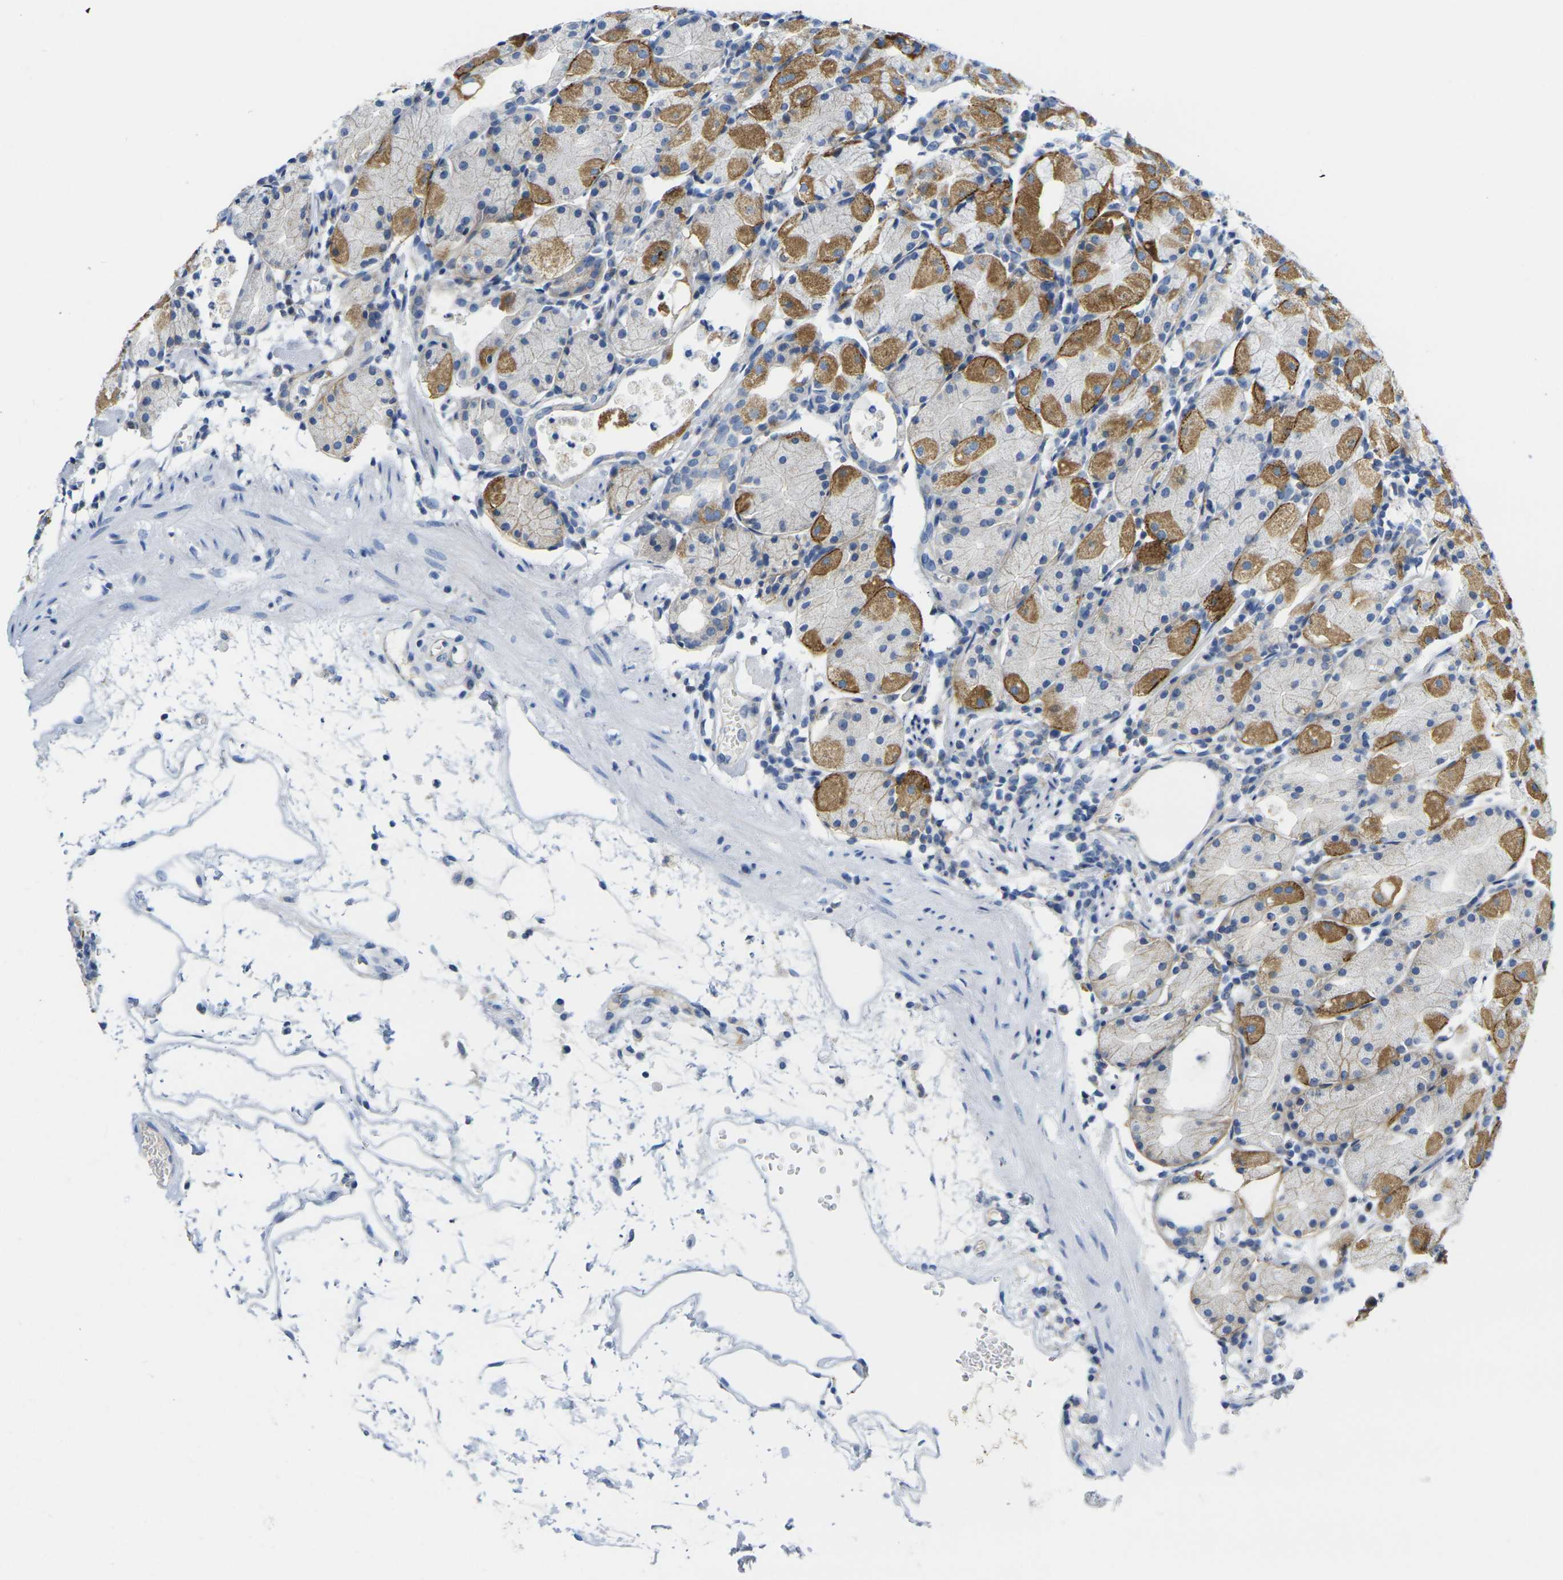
{"staining": {"intensity": "moderate", "quantity": "<25%", "location": "cytoplasmic/membranous"}, "tissue": "stomach", "cell_type": "Glandular cells", "image_type": "normal", "snomed": [{"axis": "morphology", "description": "Normal tissue, NOS"}, {"axis": "topography", "description": "Stomach"}, {"axis": "topography", "description": "Stomach, lower"}], "caption": "Immunohistochemistry (IHC) image of normal stomach: human stomach stained using immunohistochemistry reveals low levels of moderate protein expression localized specifically in the cytoplasmic/membranous of glandular cells, appearing as a cytoplasmic/membranous brown color.", "gene": "OTOF", "patient": {"sex": "female", "age": 75}}